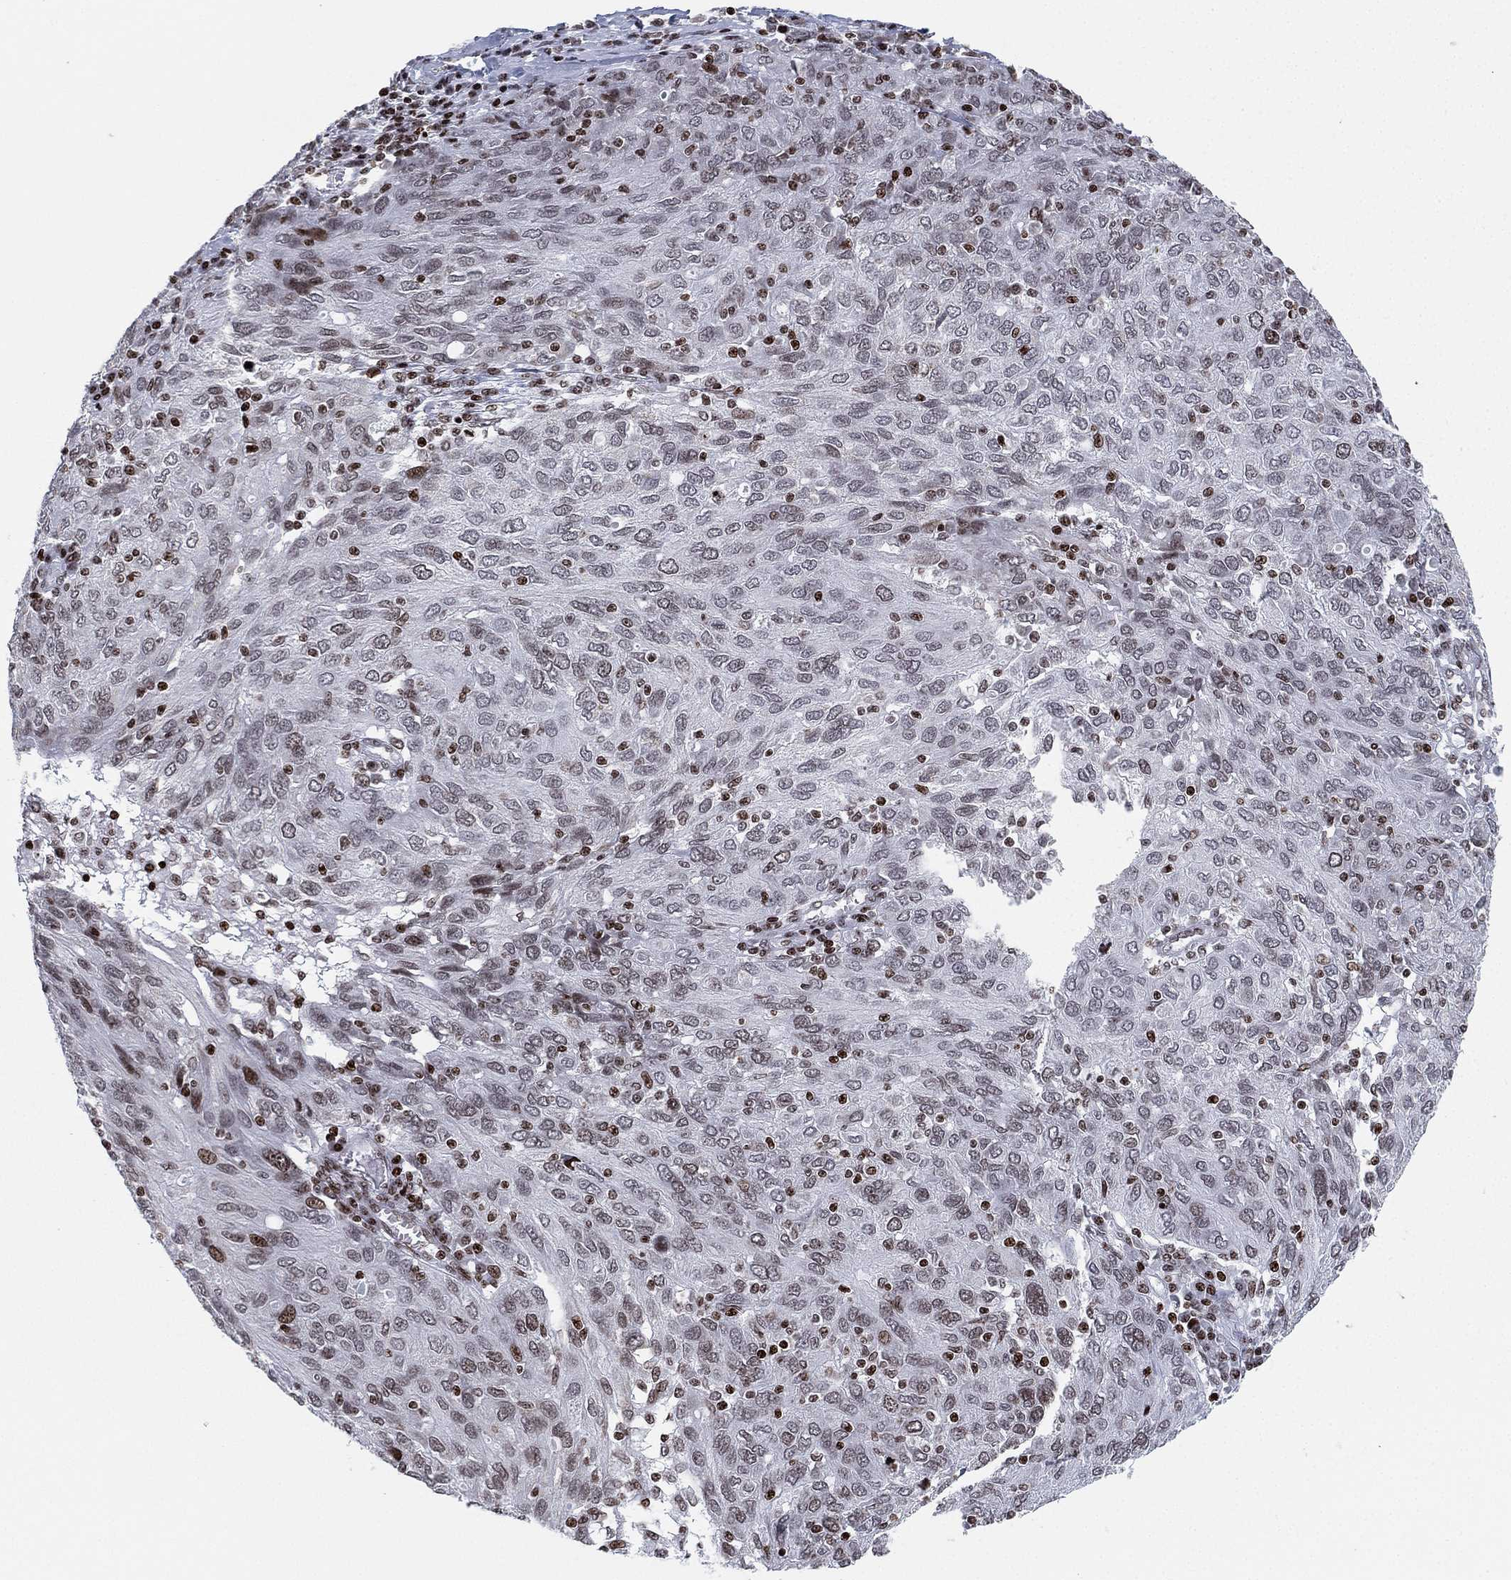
{"staining": {"intensity": "moderate", "quantity": "<25%", "location": "nuclear"}, "tissue": "ovarian cancer", "cell_type": "Tumor cells", "image_type": "cancer", "snomed": [{"axis": "morphology", "description": "Carcinoma, endometroid"}, {"axis": "topography", "description": "Ovary"}], "caption": "Human endometroid carcinoma (ovarian) stained for a protein (brown) exhibits moderate nuclear positive staining in about <25% of tumor cells.", "gene": "MFSD14A", "patient": {"sex": "female", "age": 50}}